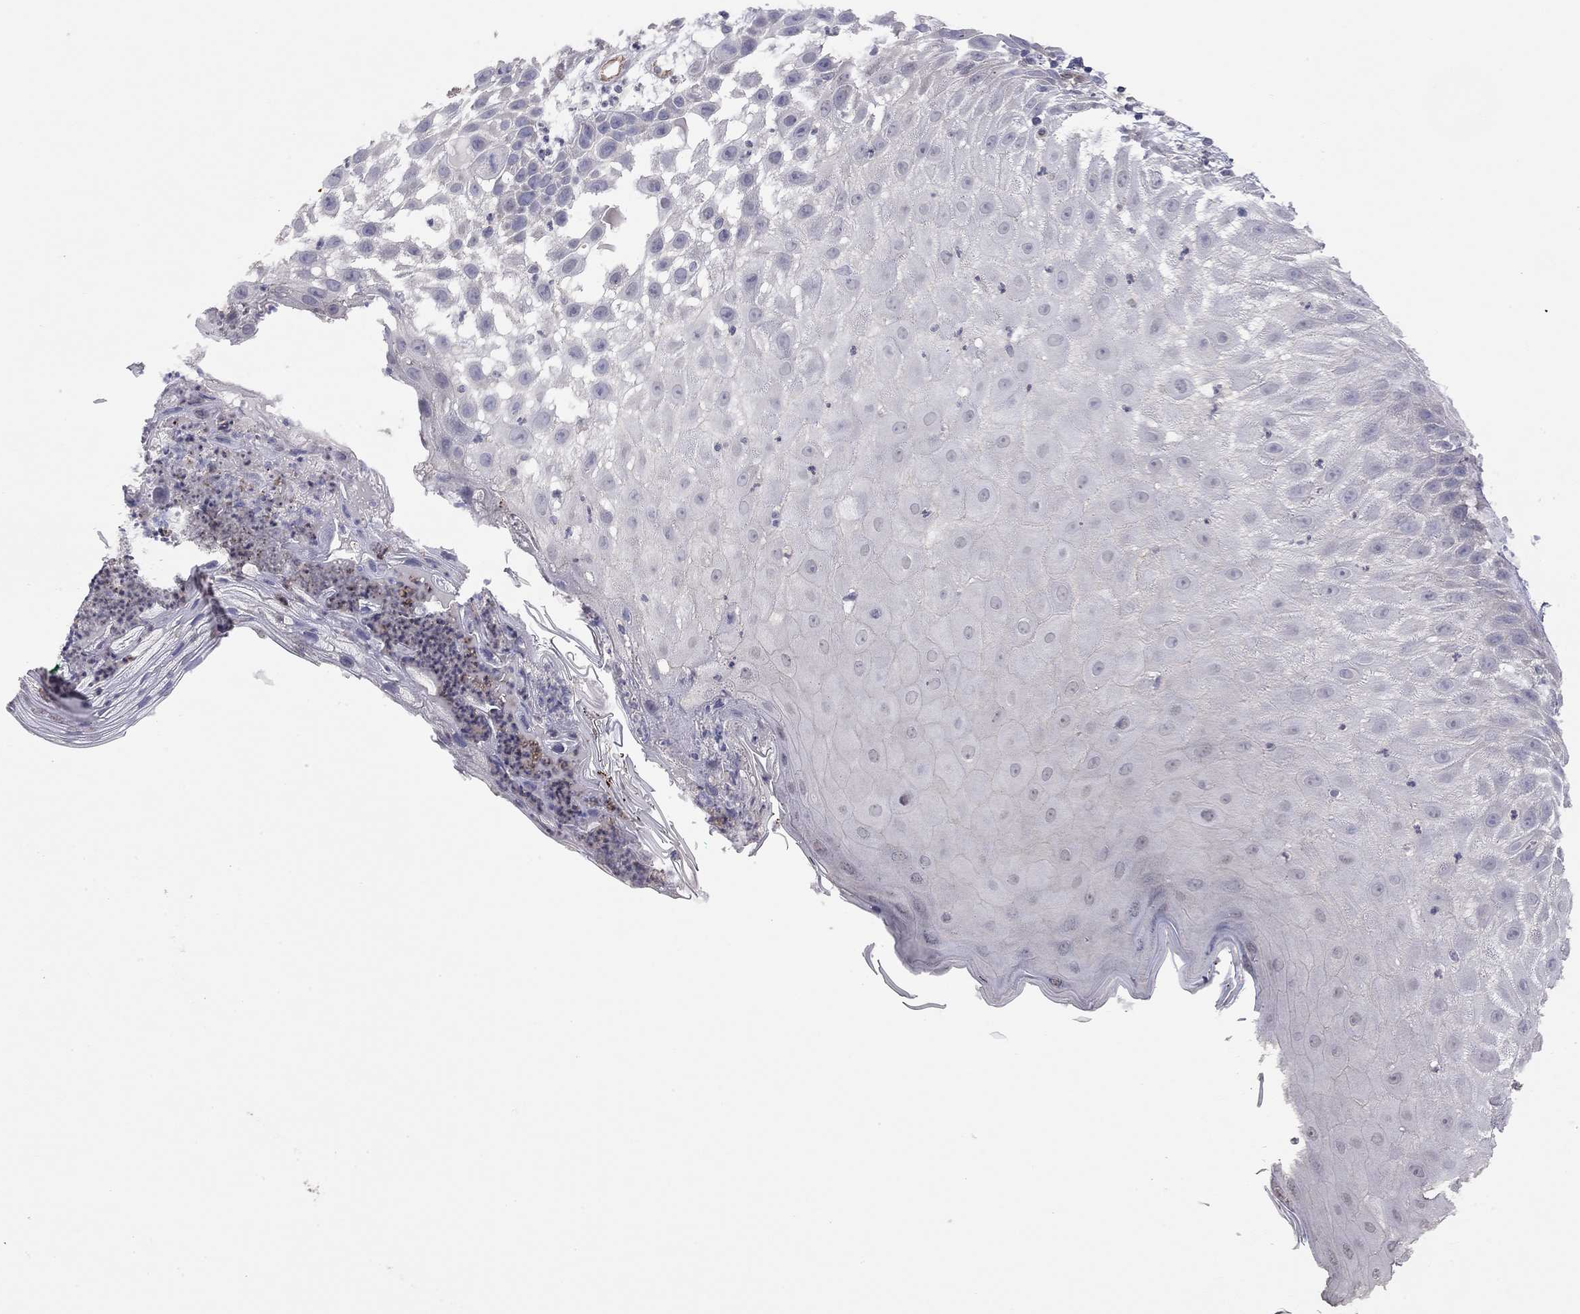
{"staining": {"intensity": "negative", "quantity": "none", "location": "none"}, "tissue": "skin cancer", "cell_type": "Tumor cells", "image_type": "cancer", "snomed": [{"axis": "morphology", "description": "Normal tissue, NOS"}, {"axis": "morphology", "description": "Squamous cell carcinoma, NOS"}, {"axis": "topography", "description": "Skin"}], "caption": "Tumor cells are negative for protein expression in human squamous cell carcinoma (skin). (DAB immunohistochemistry visualized using brightfield microscopy, high magnification).", "gene": "GPRC5B", "patient": {"sex": "male", "age": 79}}